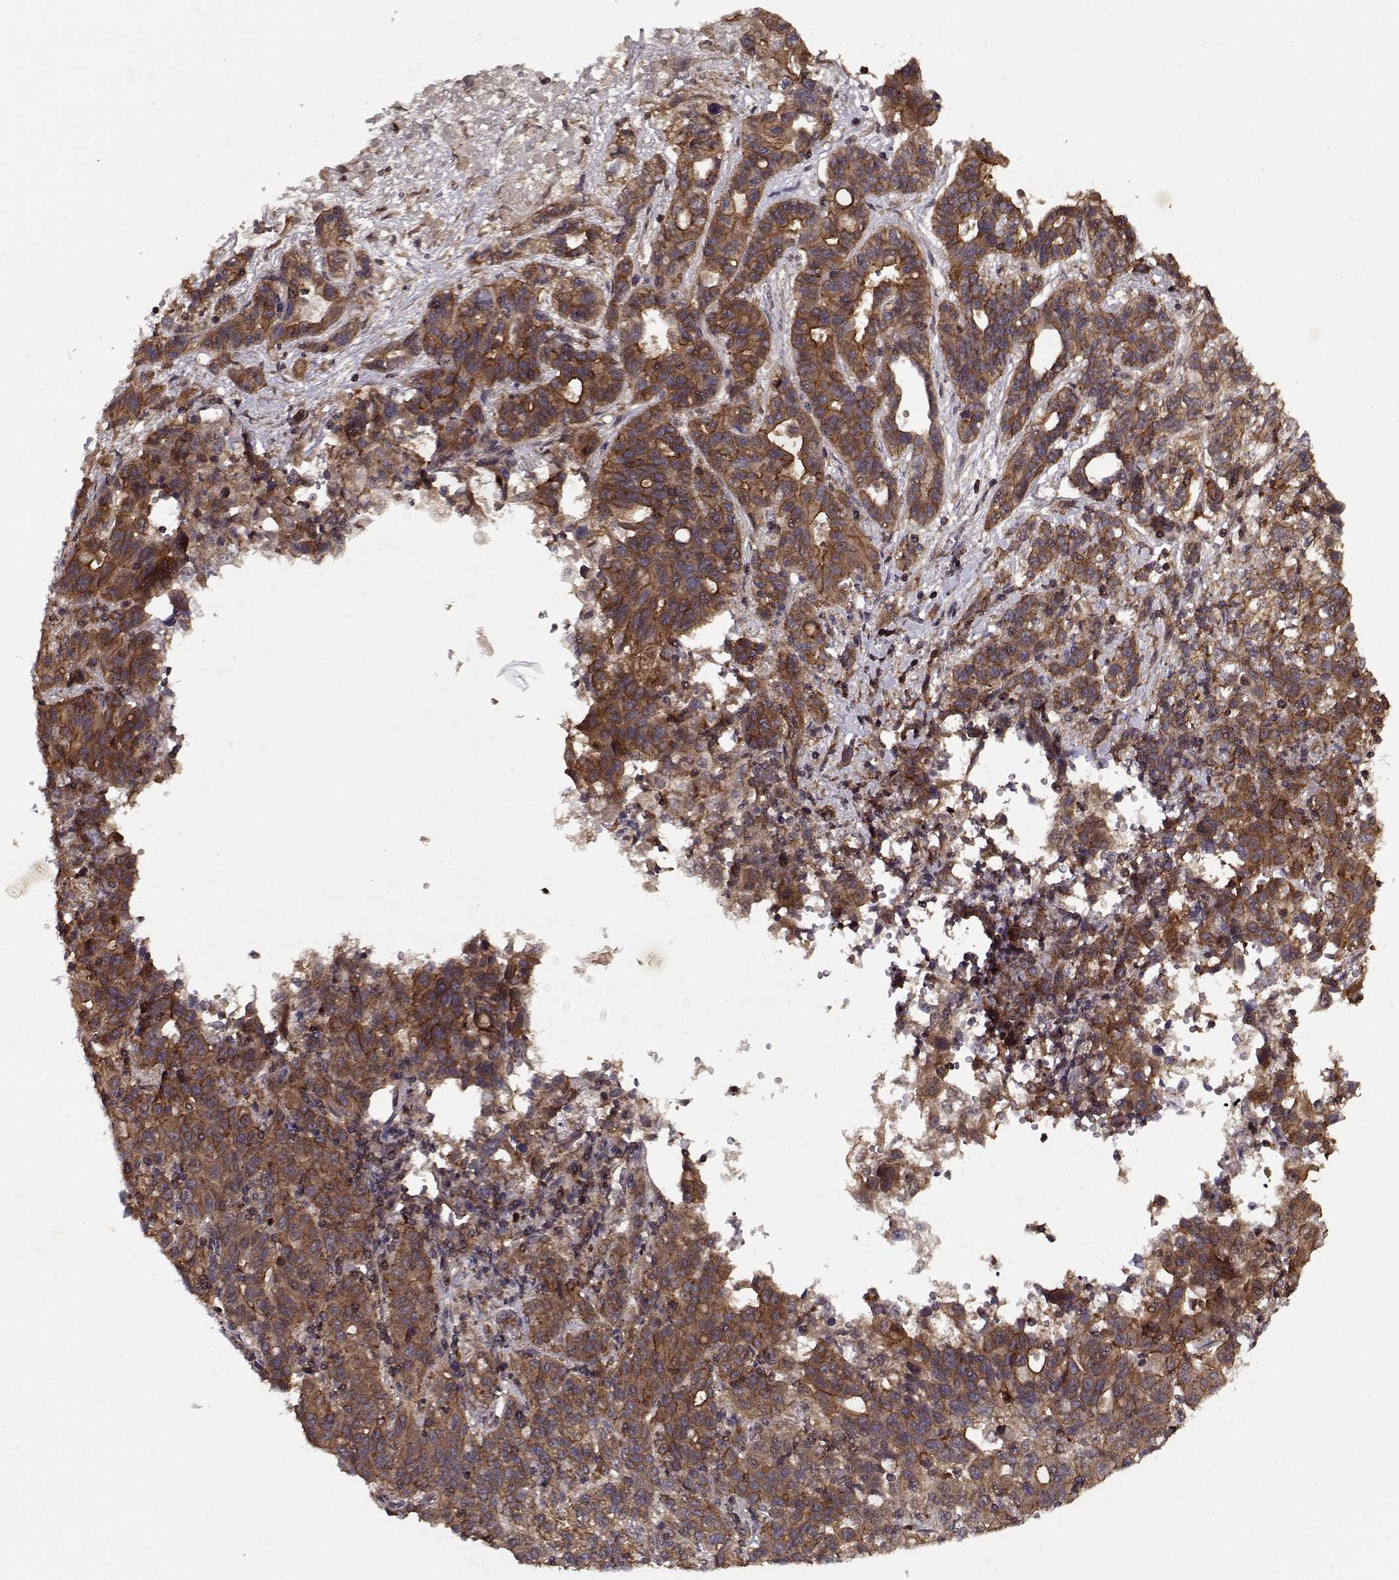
{"staining": {"intensity": "strong", "quantity": ">75%", "location": "cytoplasmic/membranous"}, "tissue": "liver cancer", "cell_type": "Tumor cells", "image_type": "cancer", "snomed": [{"axis": "morphology", "description": "Adenocarcinoma, NOS"}, {"axis": "morphology", "description": "Cholangiocarcinoma"}, {"axis": "topography", "description": "Liver"}], "caption": "Immunohistochemical staining of human liver adenocarcinoma exhibits high levels of strong cytoplasmic/membranous protein positivity in approximately >75% of tumor cells.", "gene": "PPP1R12A", "patient": {"sex": "male", "age": 64}}